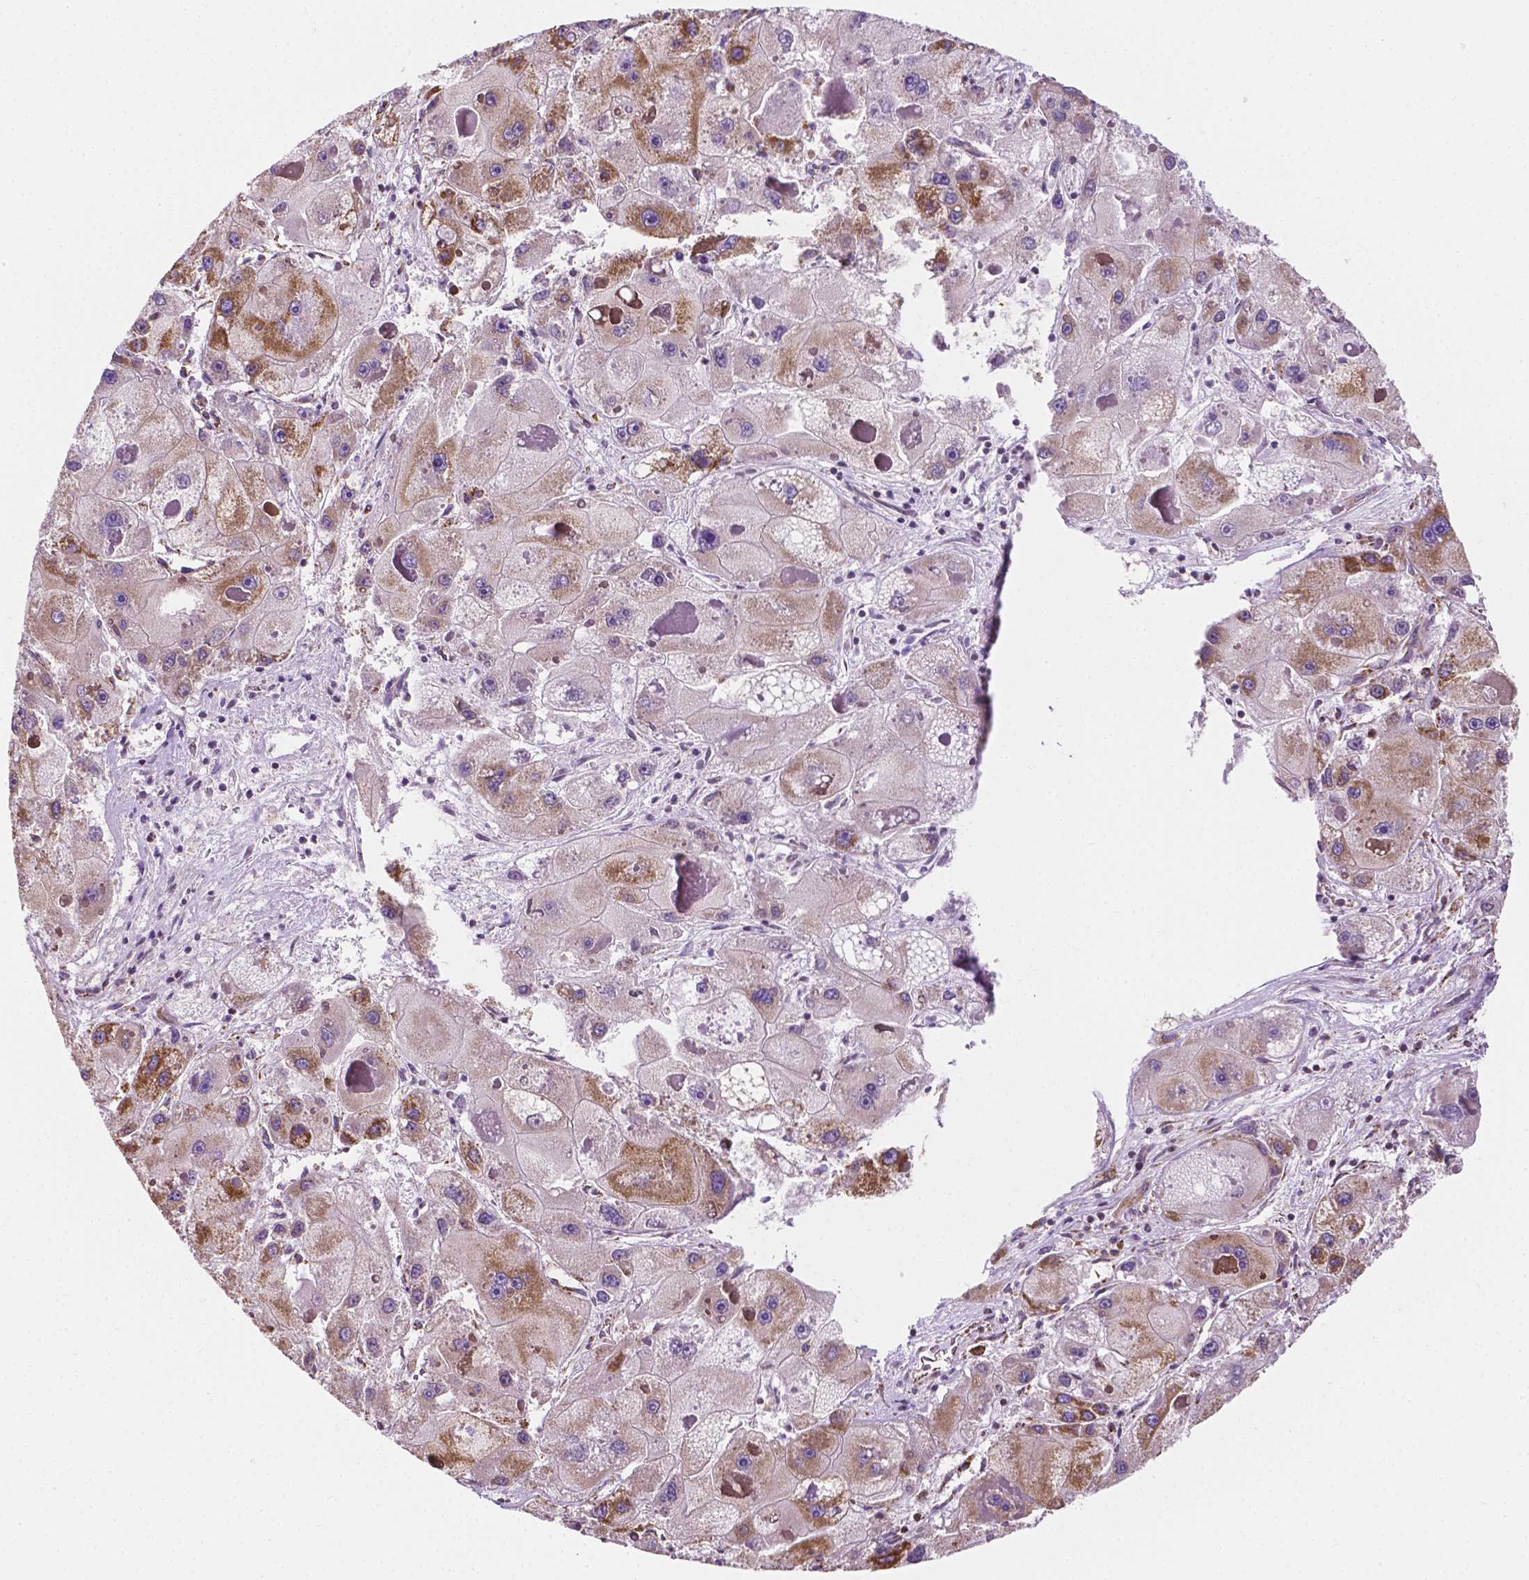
{"staining": {"intensity": "moderate", "quantity": "<25%", "location": "cytoplasmic/membranous"}, "tissue": "liver cancer", "cell_type": "Tumor cells", "image_type": "cancer", "snomed": [{"axis": "morphology", "description": "Carcinoma, Hepatocellular, NOS"}, {"axis": "topography", "description": "Liver"}], "caption": "High-magnification brightfield microscopy of liver cancer (hepatocellular carcinoma) stained with DAB (brown) and counterstained with hematoxylin (blue). tumor cells exhibit moderate cytoplasmic/membranous positivity is present in about<25% of cells.", "gene": "RMDN3", "patient": {"sex": "female", "age": 73}}